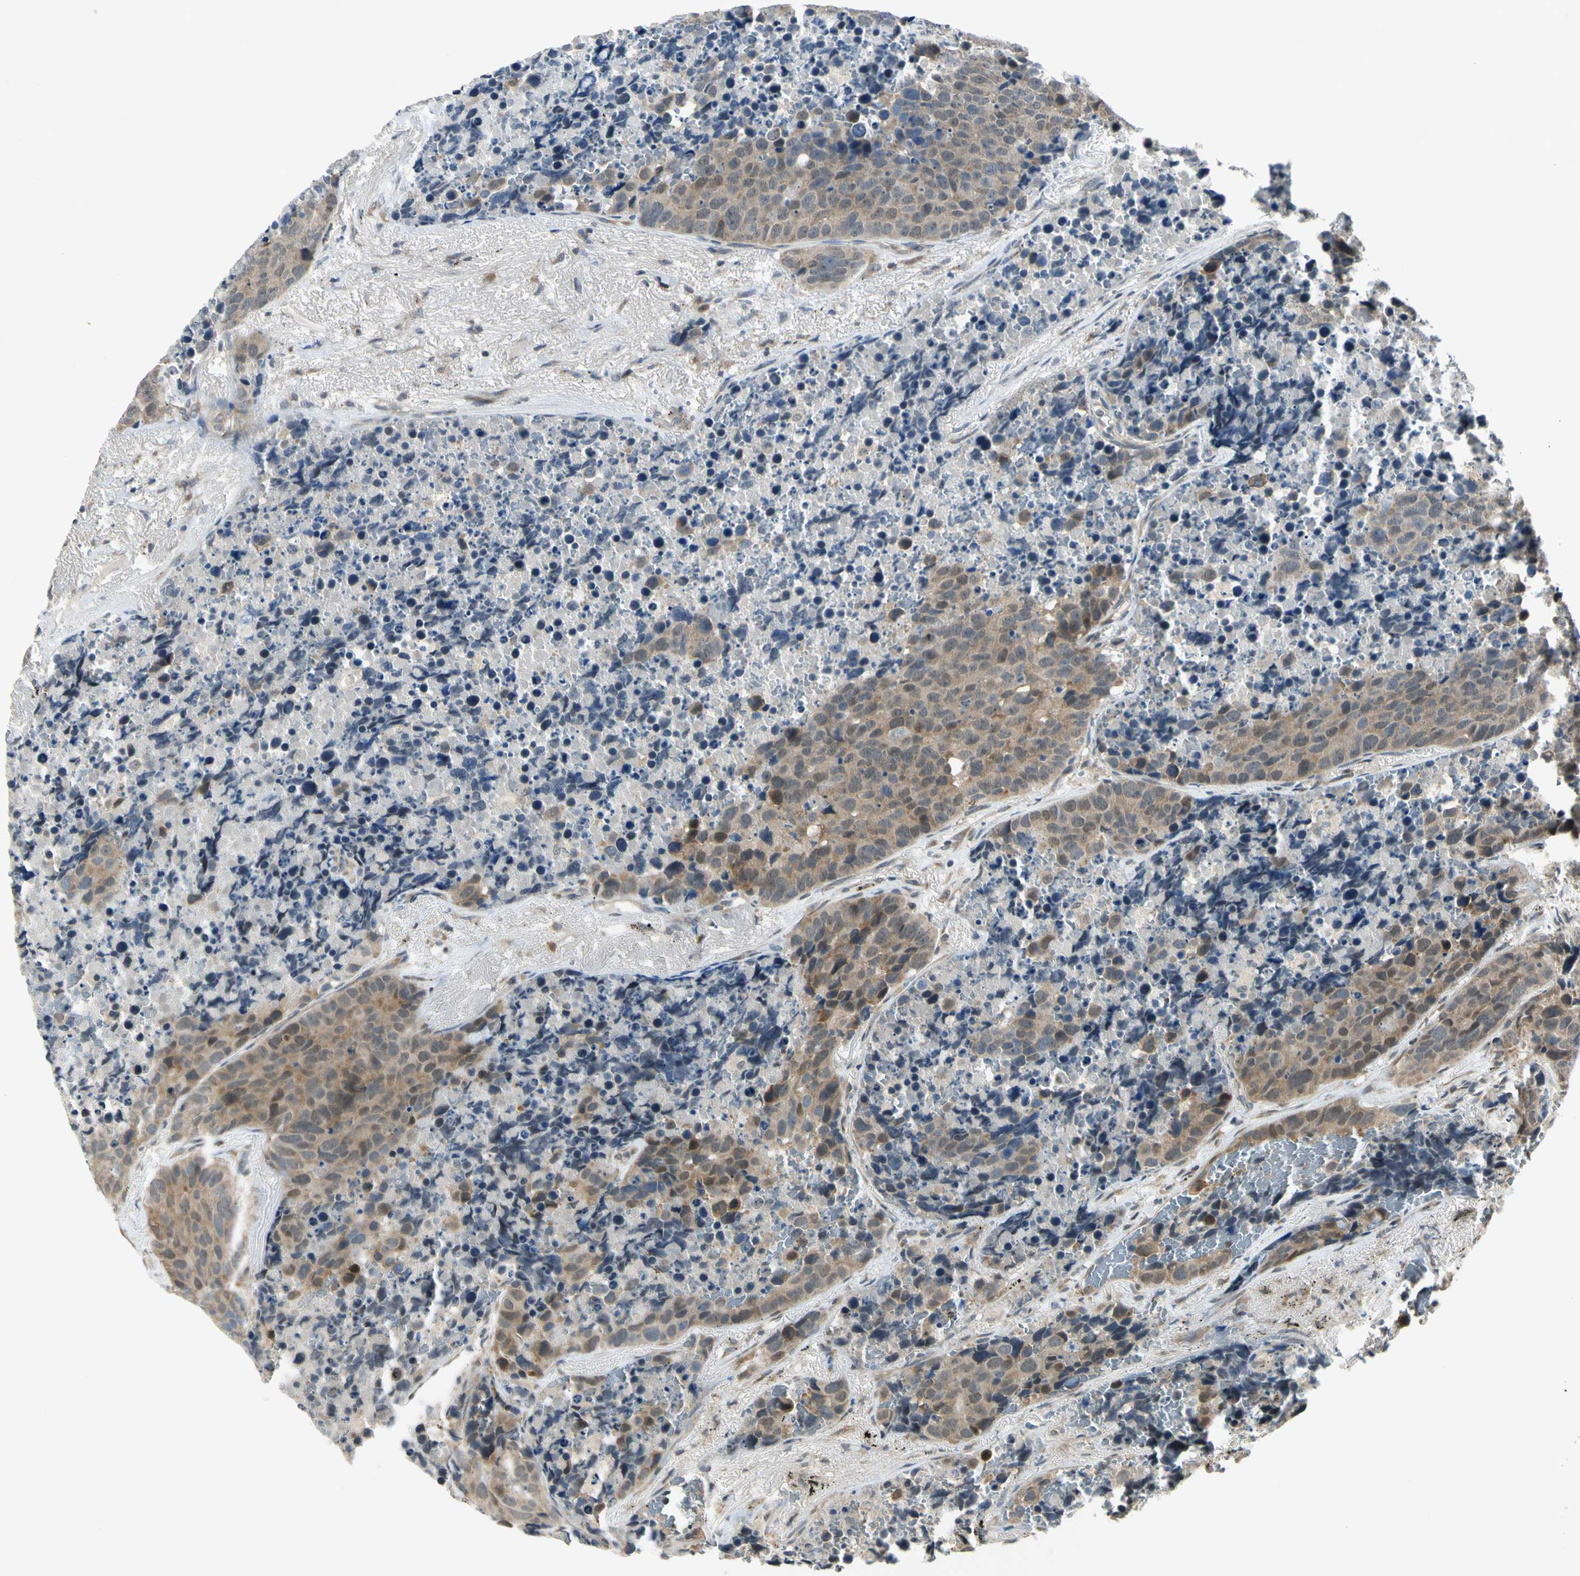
{"staining": {"intensity": "moderate", "quantity": ">75%", "location": "cytoplasmic/membranous"}, "tissue": "carcinoid", "cell_type": "Tumor cells", "image_type": "cancer", "snomed": [{"axis": "morphology", "description": "Carcinoid, malignant, NOS"}, {"axis": "topography", "description": "Lung"}], "caption": "Tumor cells demonstrate medium levels of moderate cytoplasmic/membranous staining in about >75% of cells in malignant carcinoid.", "gene": "RPS6KB2", "patient": {"sex": "male", "age": 60}}